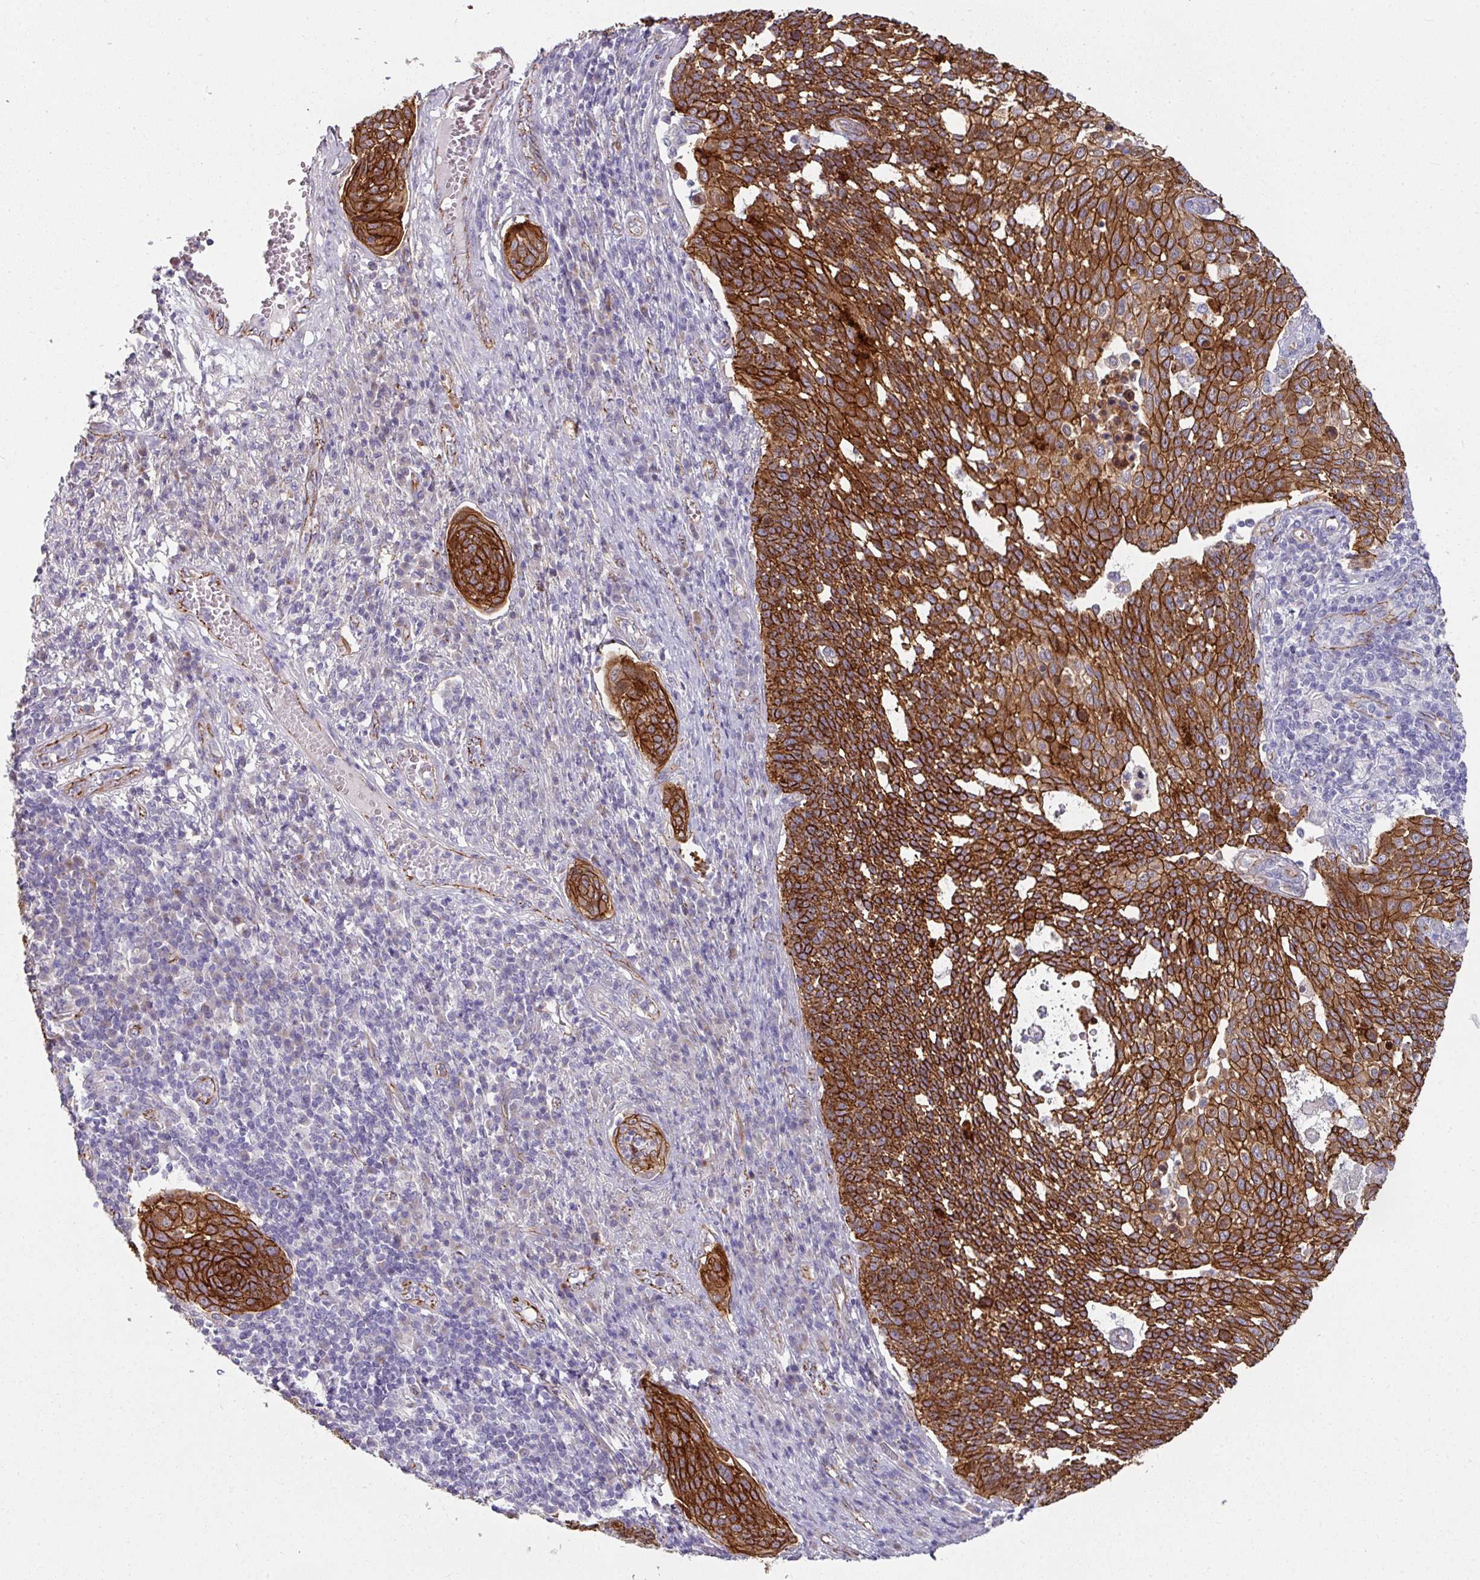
{"staining": {"intensity": "strong", "quantity": ">75%", "location": "cytoplasmic/membranous"}, "tissue": "cervical cancer", "cell_type": "Tumor cells", "image_type": "cancer", "snomed": [{"axis": "morphology", "description": "Squamous cell carcinoma, NOS"}, {"axis": "topography", "description": "Cervix"}], "caption": "Cervical cancer (squamous cell carcinoma) stained with a protein marker shows strong staining in tumor cells.", "gene": "JUP", "patient": {"sex": "female", "age": 34}}